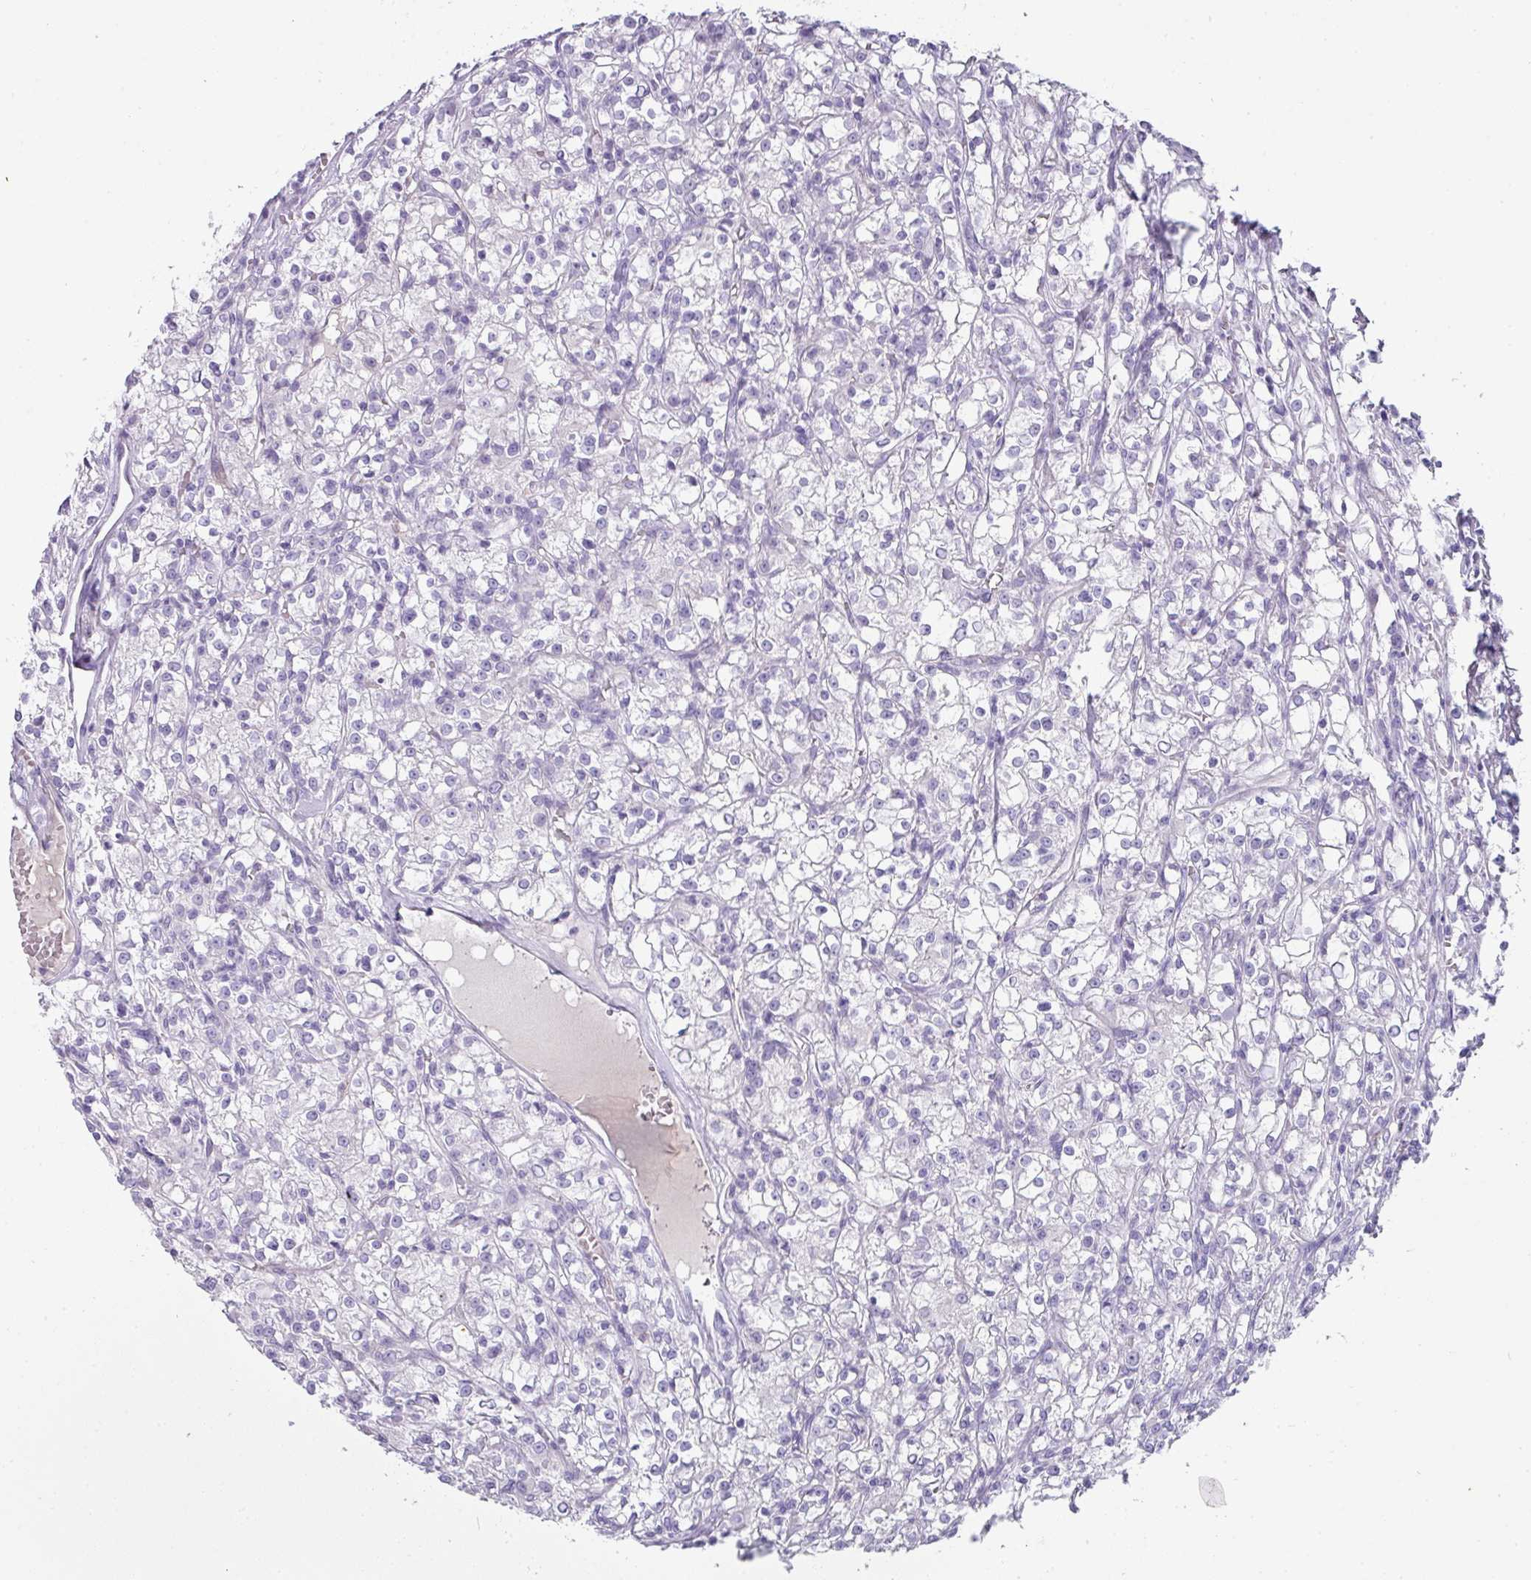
{"staining": {"intensity": "negative", "quantity": "none", "location": "none"}, "tissue": "renal cancer", "cell_type": "Tumor cells", "image_type": "cancer", "snomed": [{"axis": "morphology", "description": "Adenocarcinoma, NOS"}, {"axis": "topography", "description": "Kidney"}], "caption": "The immunohistochemistry (IHC) micrograph has no significant positivity in tumor cells of renal cancer tissue.", "gene": "OR52N1", "patient": {"sex": "female", "age": 59}}